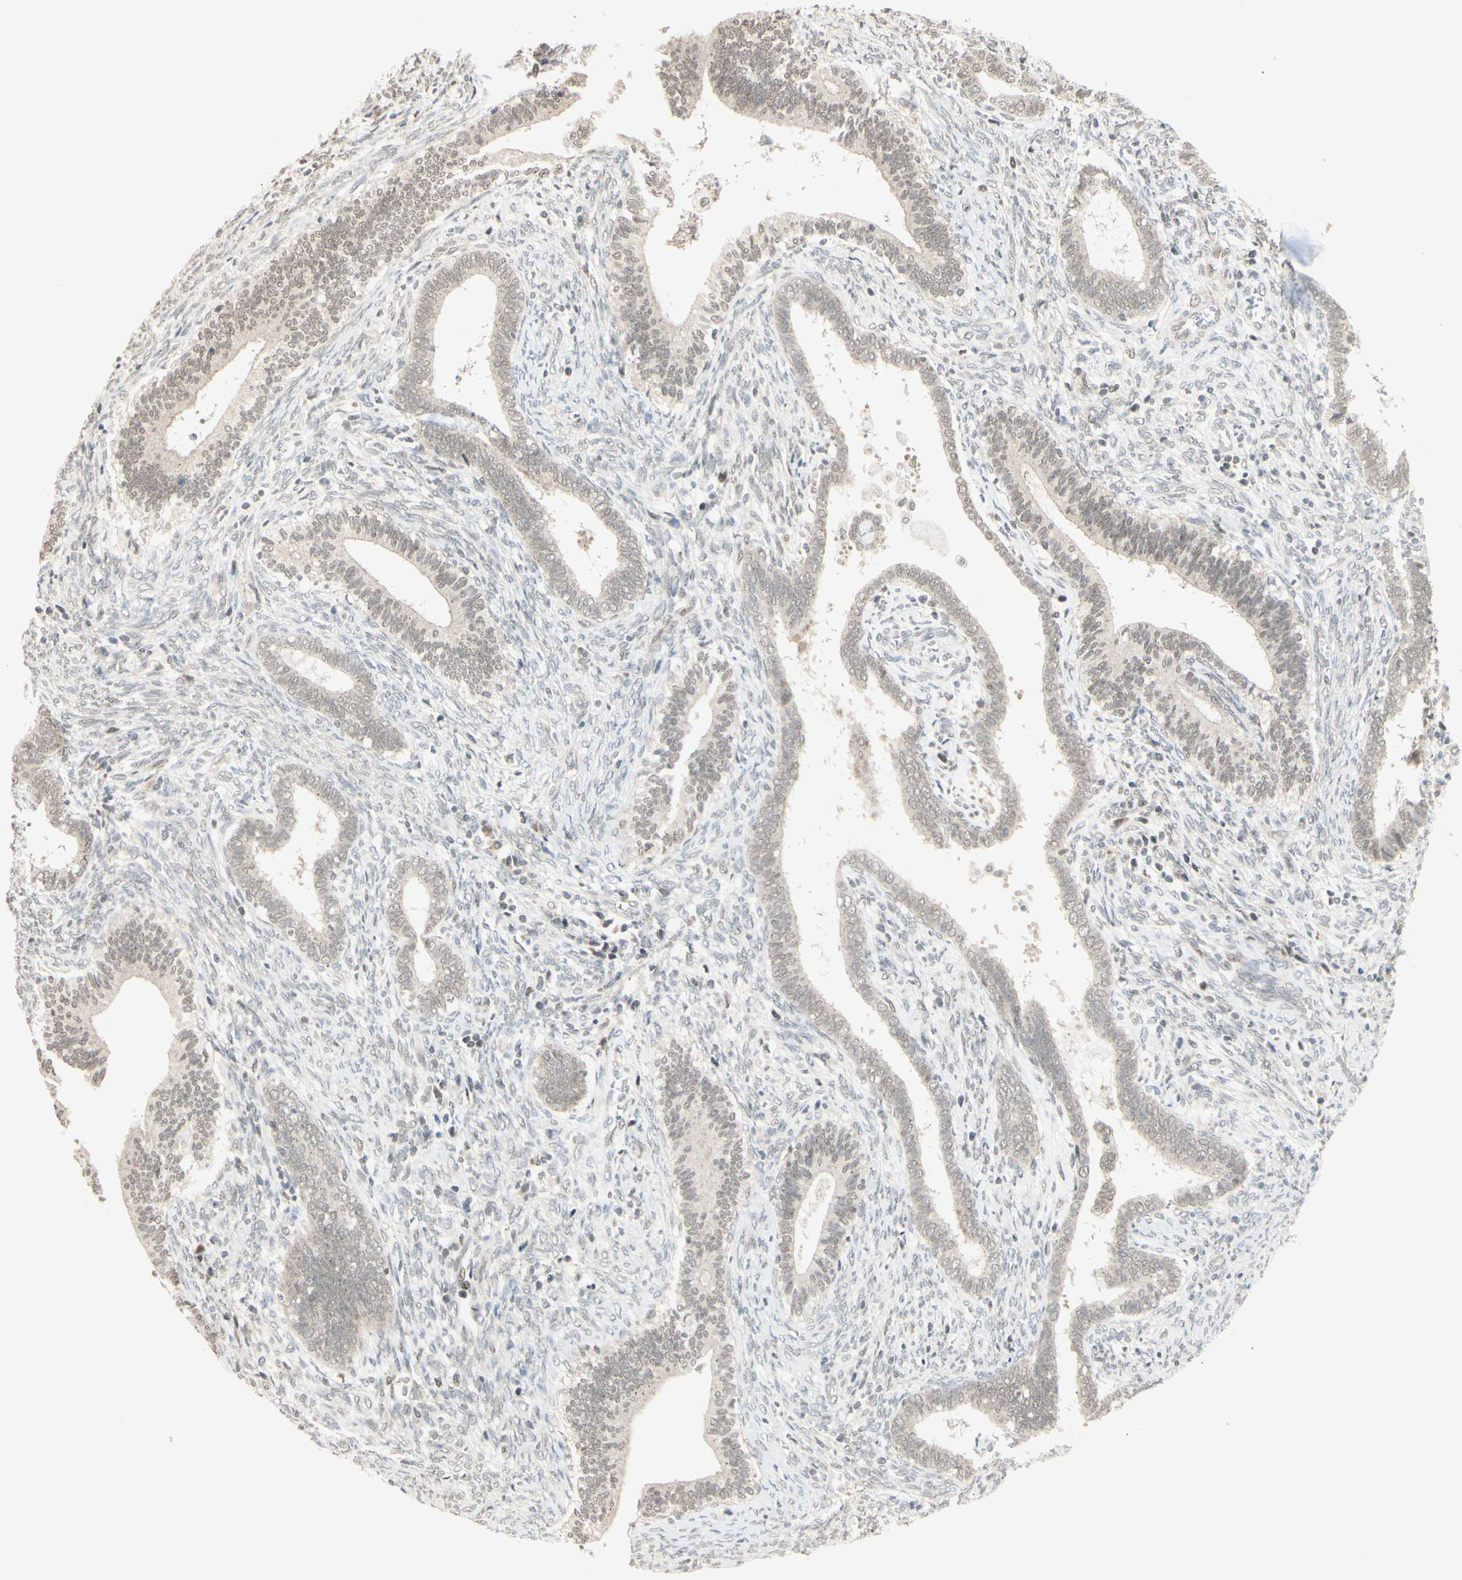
{"staining": {"intensity": "weak", "quantity": ">75%", "location": "cytoplasmic/membranous"}, "tissue": "cervical cancer", "cell_type": "Tumor cells", "image_type": "cancer", "snomed": [{"axis": "morphology", "description": "Adenocarcinoma, NOS"}, {"axis": "topography", "description": "Cervix"}], "caption": "There is low levels of weak cytoplasmic/membranous expression in tumor cells of adenocarcinoma (cervical), as demonstrated by immunohistochemical staining (brown color).", "gene": "BRMS1", "patient": {"sex": "female", "age": 44}}